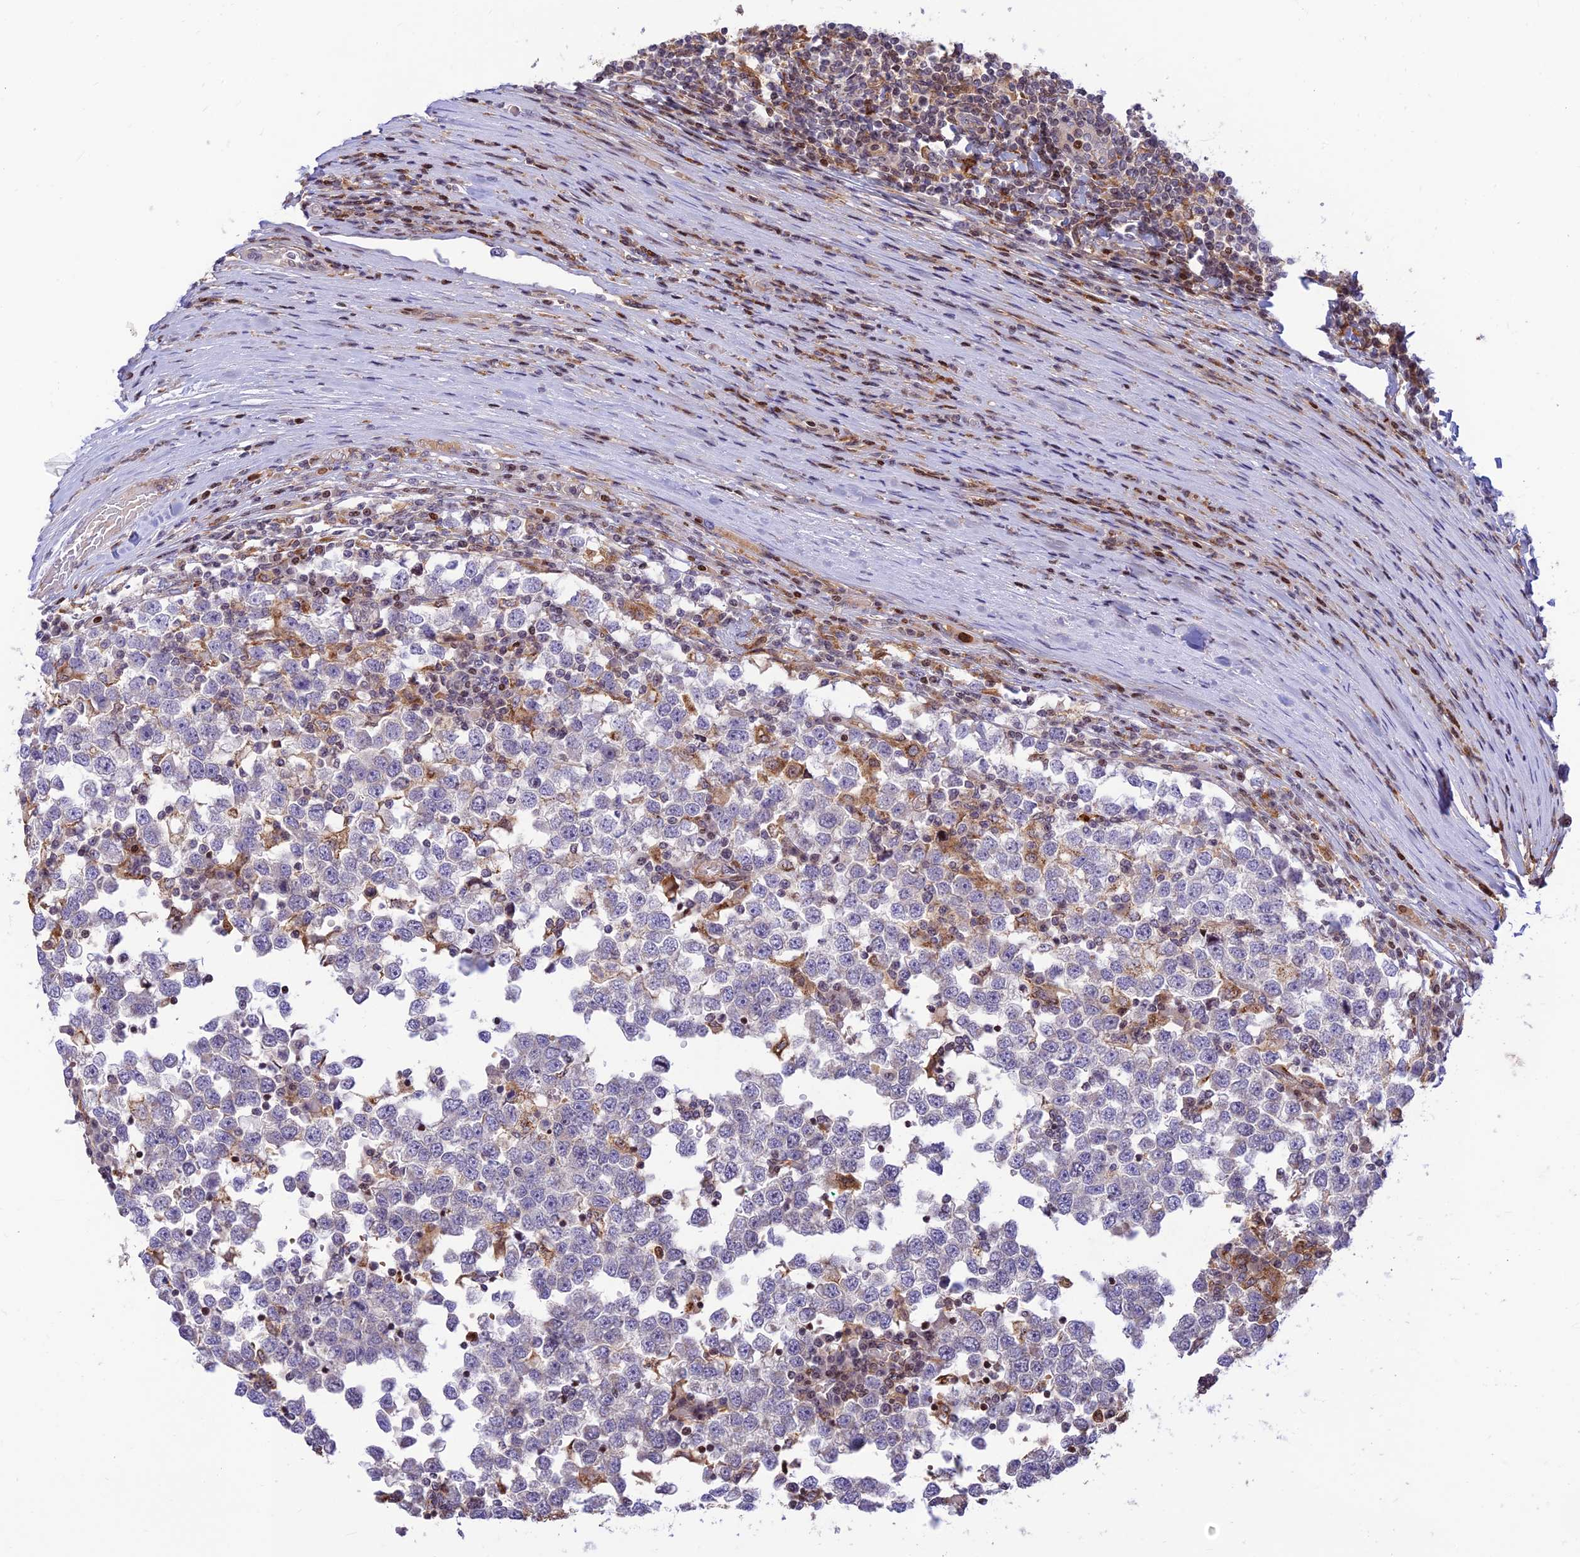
{"staining": {"intensity": "negative", "quantity": "none", "location": "none"}, "tissue": "testis cancer", "cell_type": "Tumor cells", "image_type": "cancer", "snomed": [{"axis": "morphology", "description": "Seminoma, NOS"}, {"axis": "topography", "description": "Testis"}], "caption": "Immunohistochemistry (IHC) of testis seminoma exhibits no staining in tumor cells.", "gene": "FAM186B", "patient": {"sex": "male", "age": 65}}